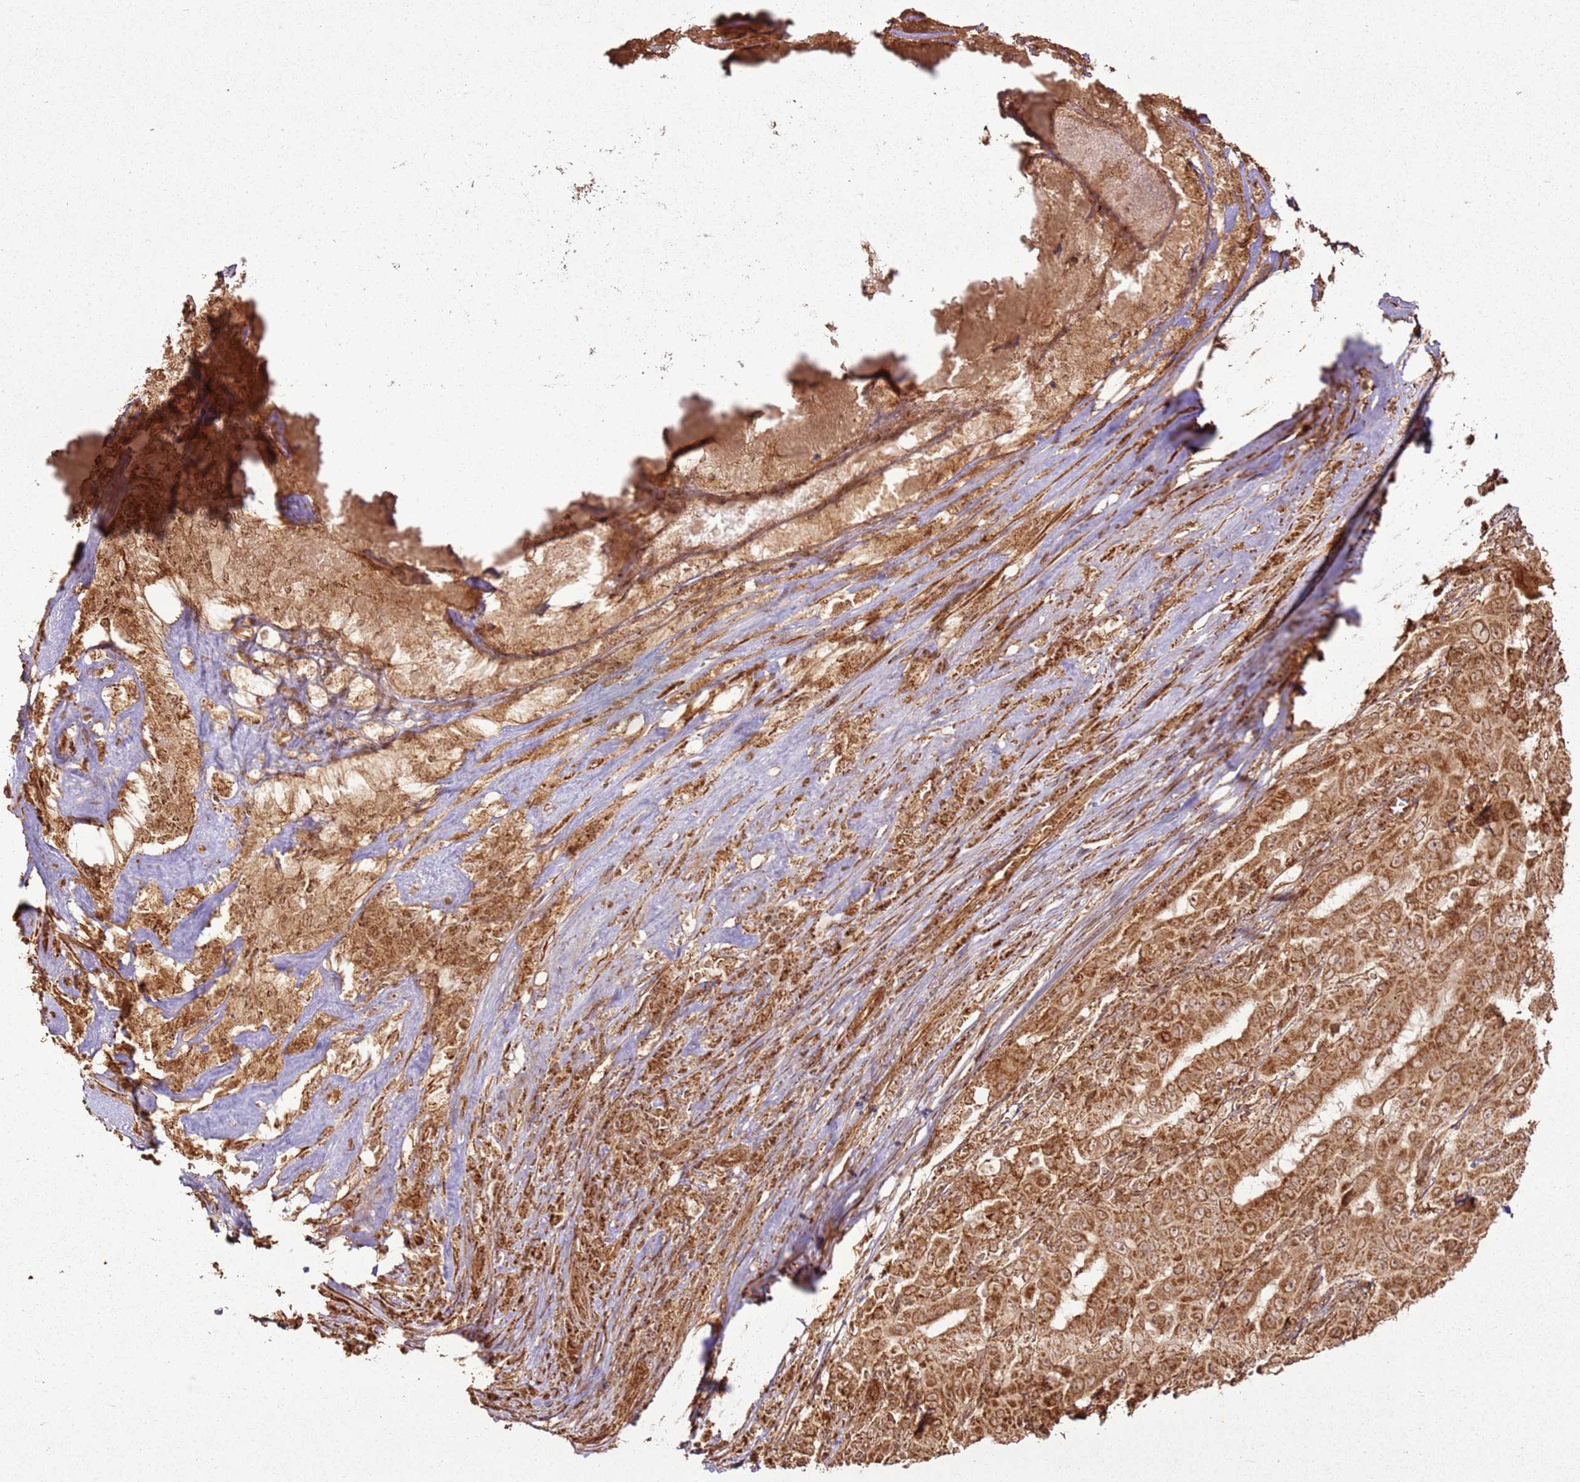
{"staining": {"intensity": "moderate", "quantity": ">75%", "location": "cytoplasmic/membranous,nuclear"}, "tissue": "pancreatic cancer", "cell_type": "Tumor cells", "image_type": "cancer", "snomed": [{"axis": "morphology", "description": "Adenocarcinoma, NOS"}, {"axis": "topography", "description": "Pancreas"}], "caption": "The micrograph demonstrates a brown stain indicating the presence of a protein in the cytoplasmic/membranous and nuclear of tumor cells in adenocarcinoma (pancreatic).", "gene": "MRPS6", "patient": {"sex": "male", "age": 63}}